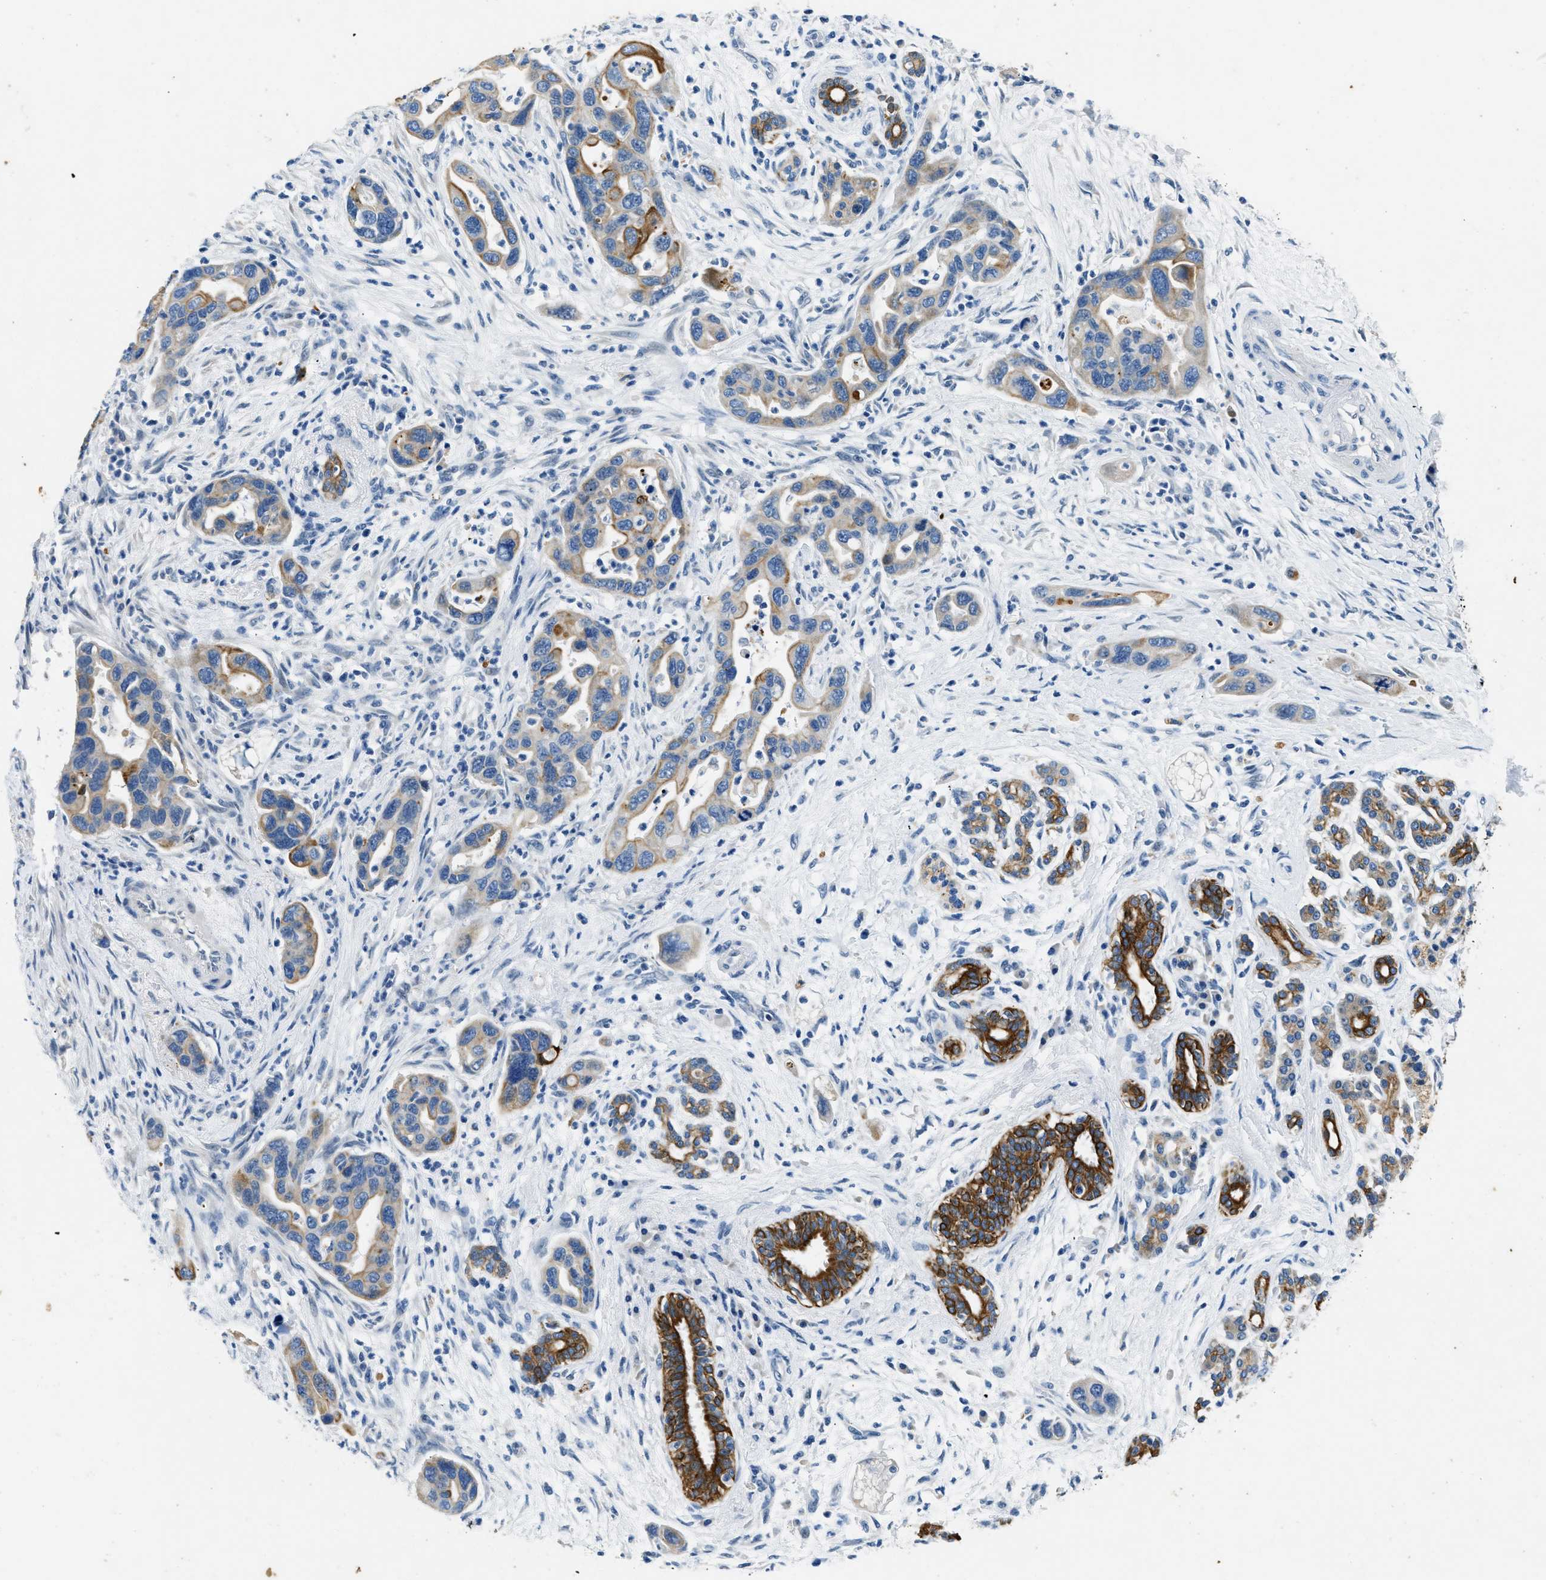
{"staining": {"intensity": "moderate", "quantity": "25%-75%", "location": "cytoplasmic/membranous"}, "tissue": "pancreatic cancer", "cell_type": "Tumor cells", "image_type": "cancer", "snomed": [{"axis": "morphology", "description": "Normal tissue, NOS"}, {"axis": "morphology", "description": "Adenocarcinoma, NOS"}, {"axis": "topography", "description": "Pancreas"}], "caption": "Moderate cytoplasmic/membranous positivity for a protein is appreciated in about 25%-75% of tumor cells of pancreatic cancer using IHC.", "gene": "CFAP20", "patient": {"sex": "female", "age": 71}}